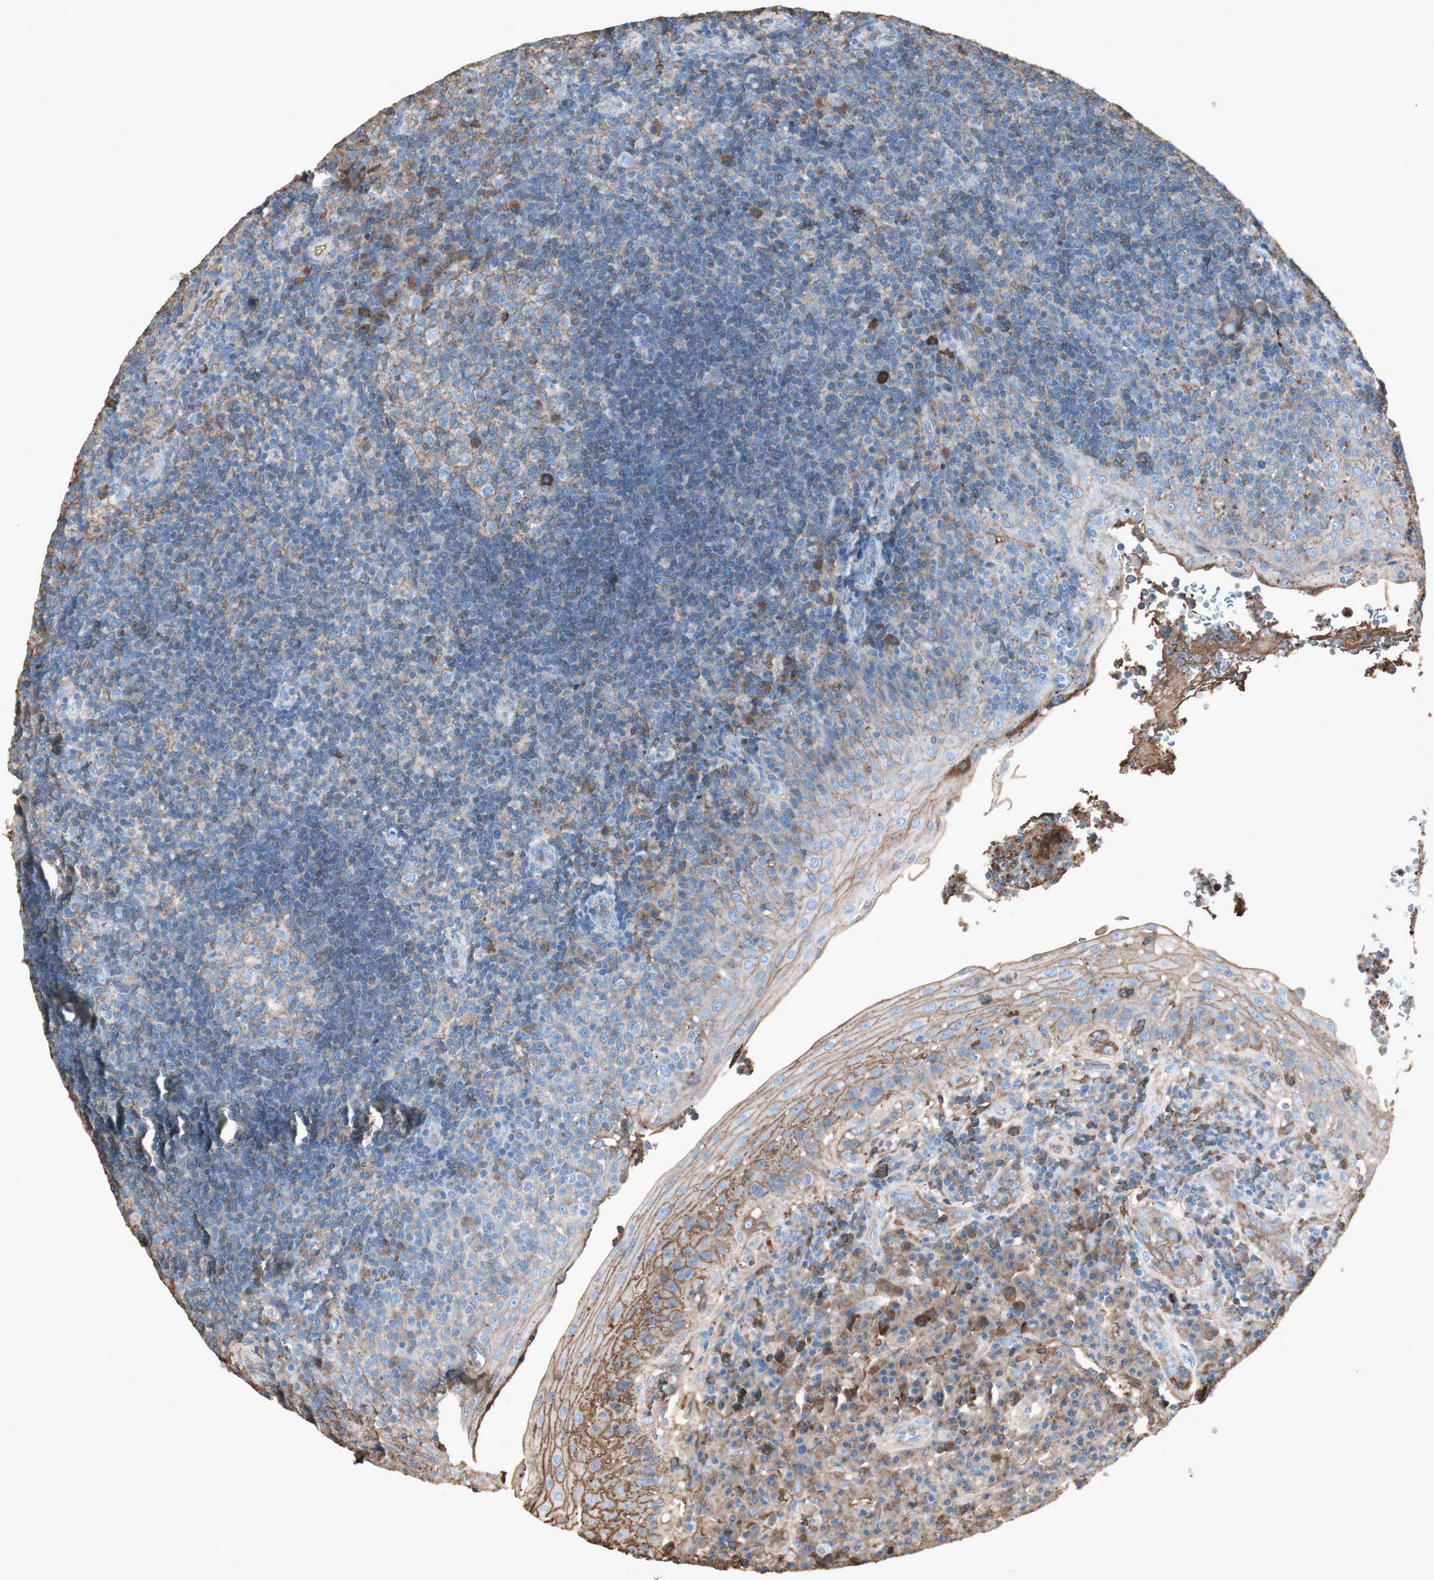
{"staining": {"intensity": "weak", "quantity": "25%-75%", "location": "cytoplasmic/membranous"}, "tissue": "tonsil", "cell_type": "Germinal center cells", "image_type": "normal", "snomed": [{"axis": "morphology", "description": "Normal tissue, NOS"}, {"axis": "topography", "description": "Tonsil"}], "caption": "High-magnification brightfield microscopy of normal tonsil stained with DAB (3,3'-diaminobenzidine) (brown) and counterstained with hematoxylin (blue). germinal center cells exhibit weak cytoplasmic/membranous expression is present in about25%-75% of cells. The protein of interest is shown in brown color, while the nuclei are stained blue.", "gene": "MMP14", "patient": {"sex": "female", "age": 40}}